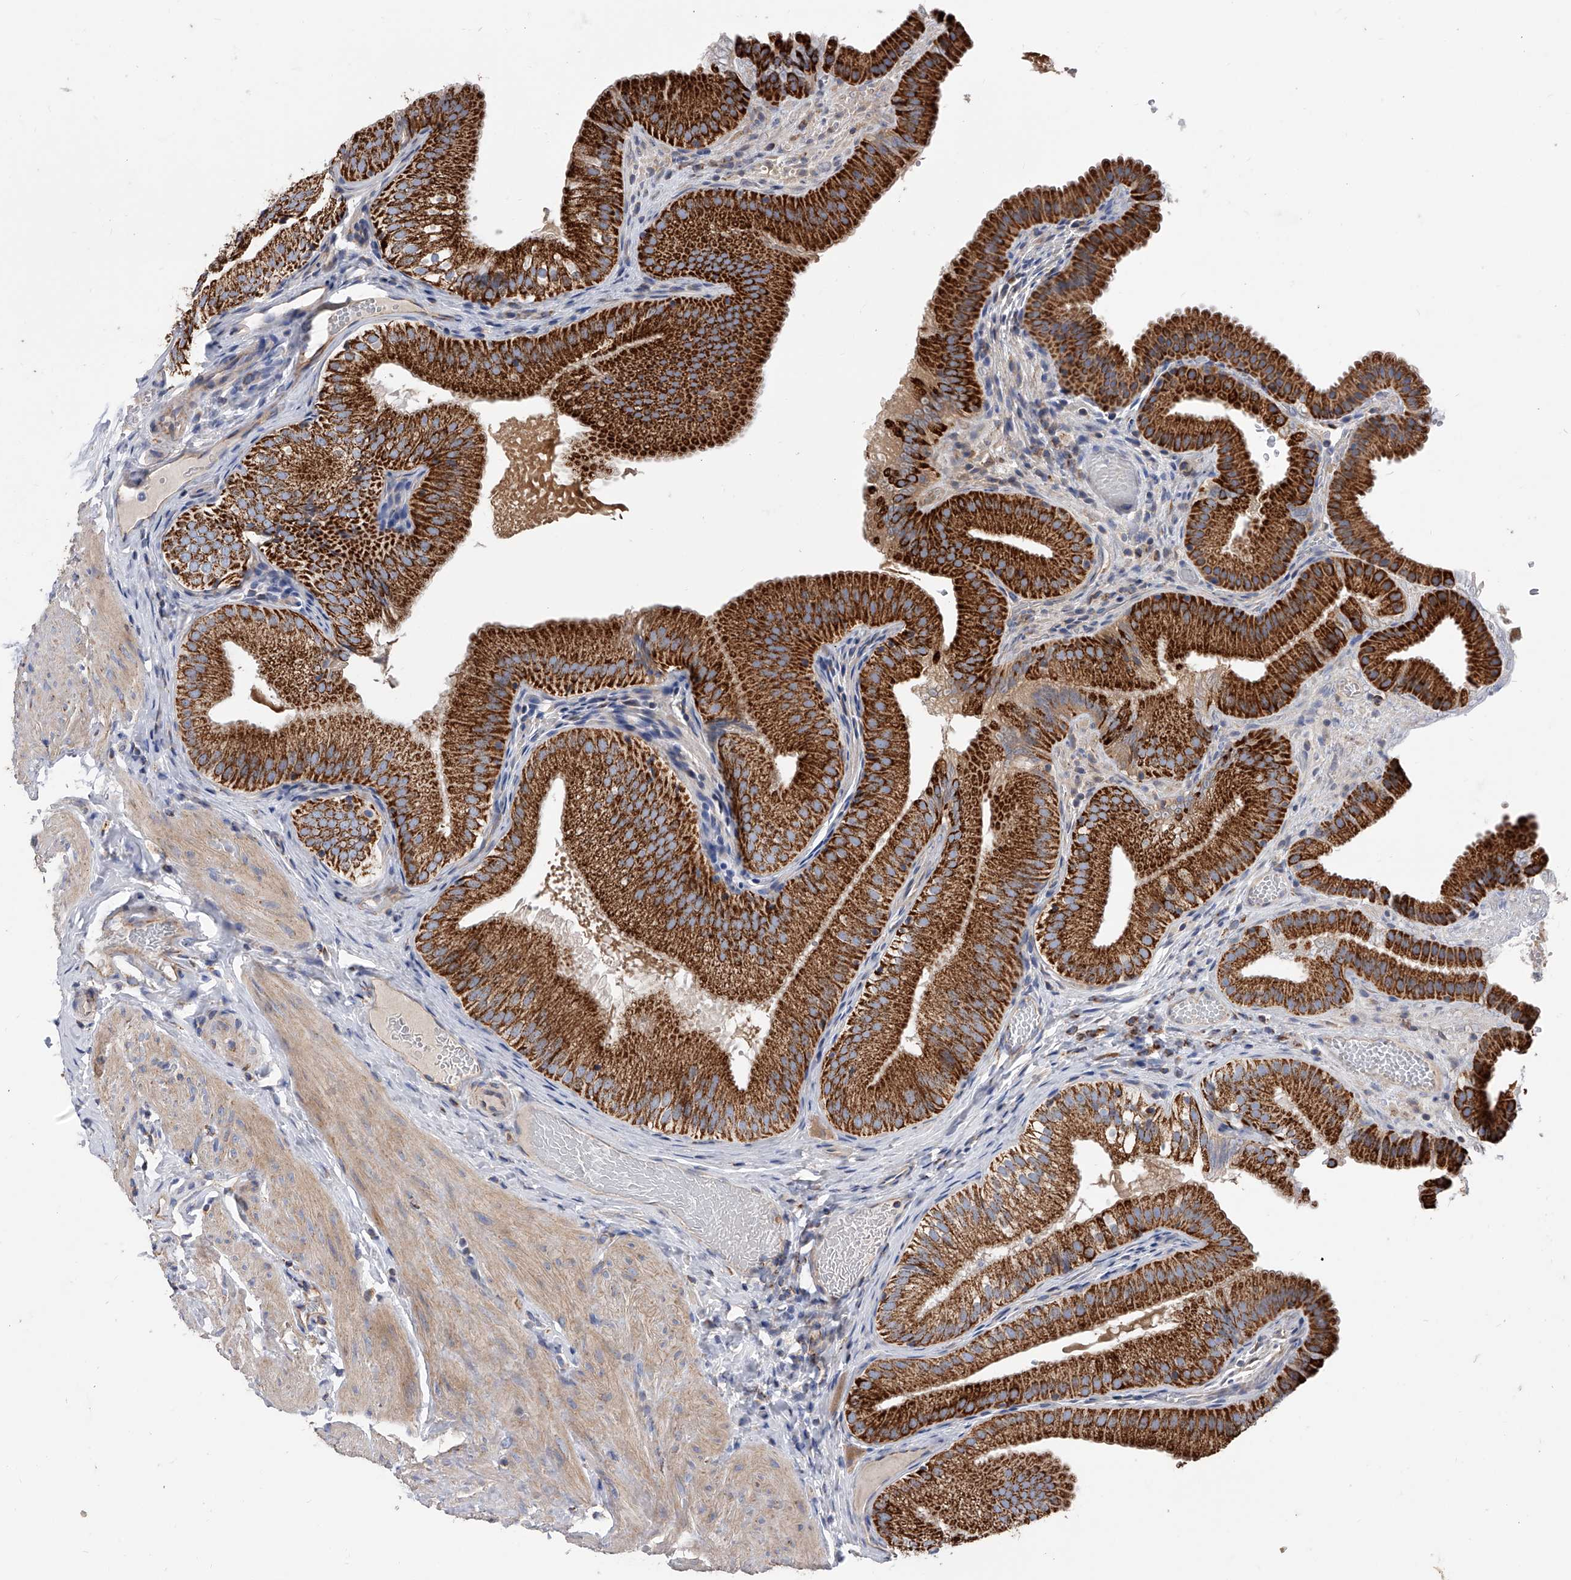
{"staining": {"intensity": "strong", "quantity": ">75%", "location": "cytoplasmic/membranous"}, "tissue": "gallbladder", "cell_type": "Glandular cells", "image_type": "normal", "snomed": [{"axis": "morphology", "description": "Normal tissue, NOS"}, {"axis": "topography", "description": "Gallbladder"}], "caption": "Strong cytoplasmic/membranous positivity for a protein is identified in about >75% of glandular cells of normal gallbladder using IHC.", "gene": "PDSS2", "patient": {"sex": "female", "age": 30}}